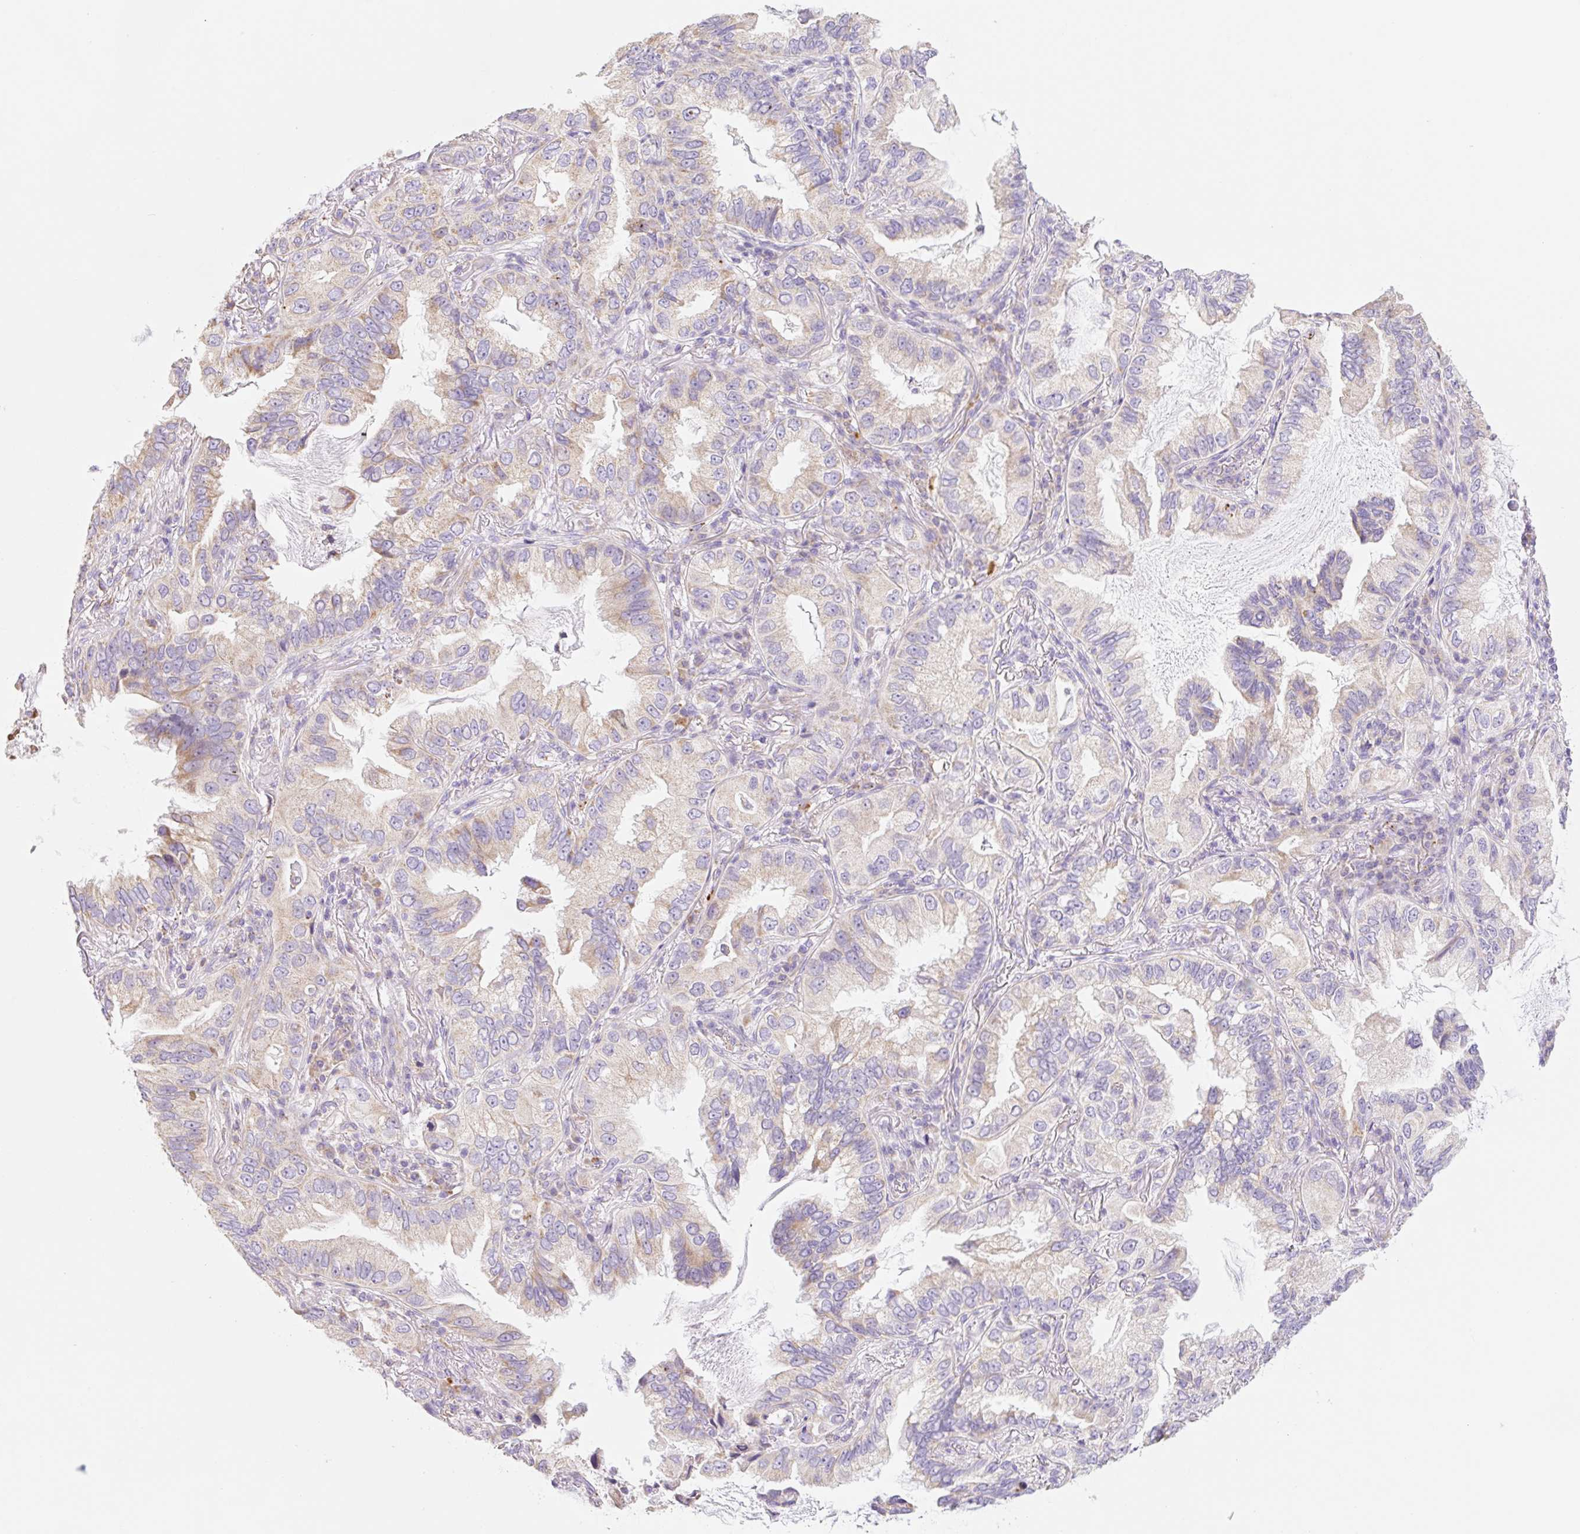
{"staining": {"intensity": "weak", "quantity": "25%-75%", "location": "cytoplasmic/membranous"}, "tissue": "lung cancer", "cell_type": "Tumor cells", "image_type": "cancer", "snomed": [{"axis": "morphology", "description": "Adenocarcinoma, NOS"}, {"axis": "topography", "description": "Lung"}], "caption": "Brown immunohistochemical staining in adenocarcinoma (lung) displays weak cytoplasmic/membranous staining in approximately 25%-75% of tumor cells.", "gene": "CLEC3A", "patient": {"sex": "female", "age": 69}}